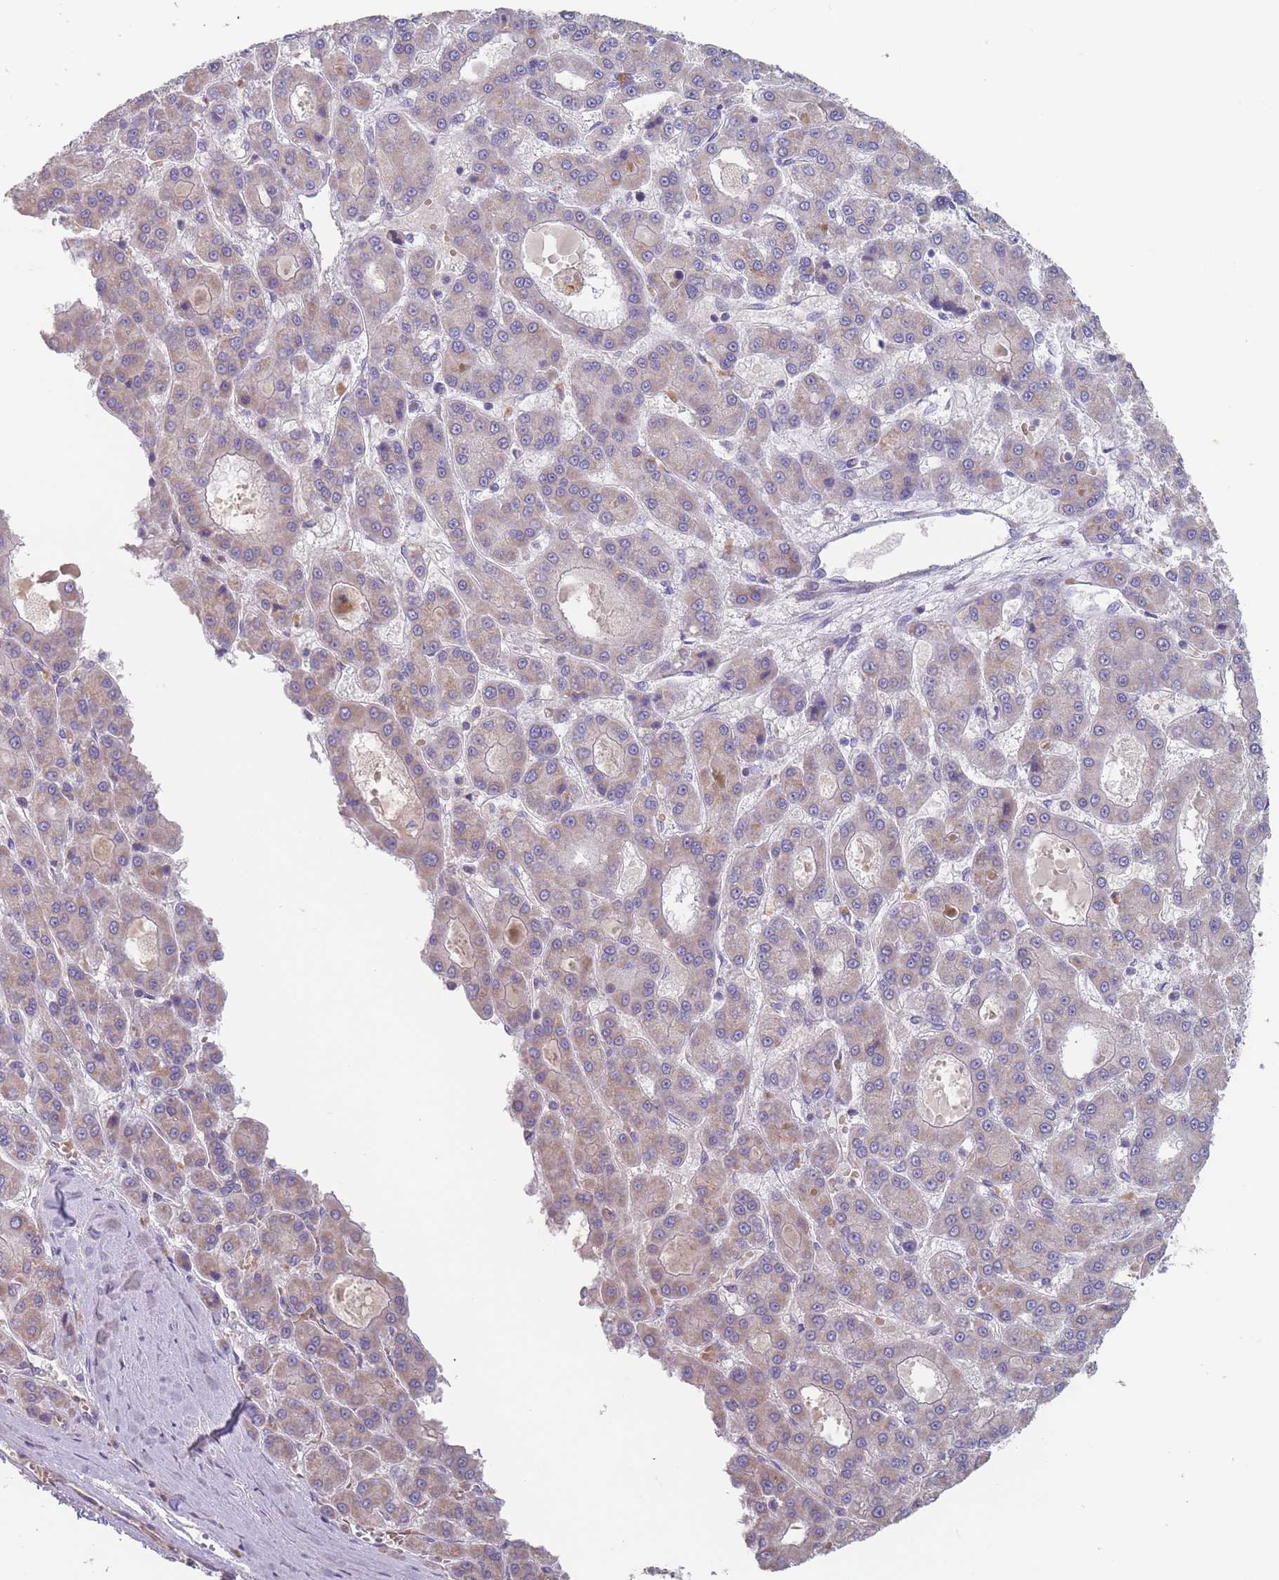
{"staining": {"intensity": "weak", "quantity": "25%-75%", "location": "cytoplasmic/membranous"}, "tissue": "liver cancer", "cell_type": "Tumor cells", "image_type": "cancer", "snomed": [{"axis": "morphology", "description": "Carcinoma, Hepatocellular, NOS"}, {"axis": "topography", "description": "Liver"}], "caption": "Tumor cells reveal weak cytoplasmic/membranous positivity in about 25%-75% of cells in hepatocellular carcinoma (liver).", "gene": "PEX7", "patient": {"sex": "male", "age": 70}}